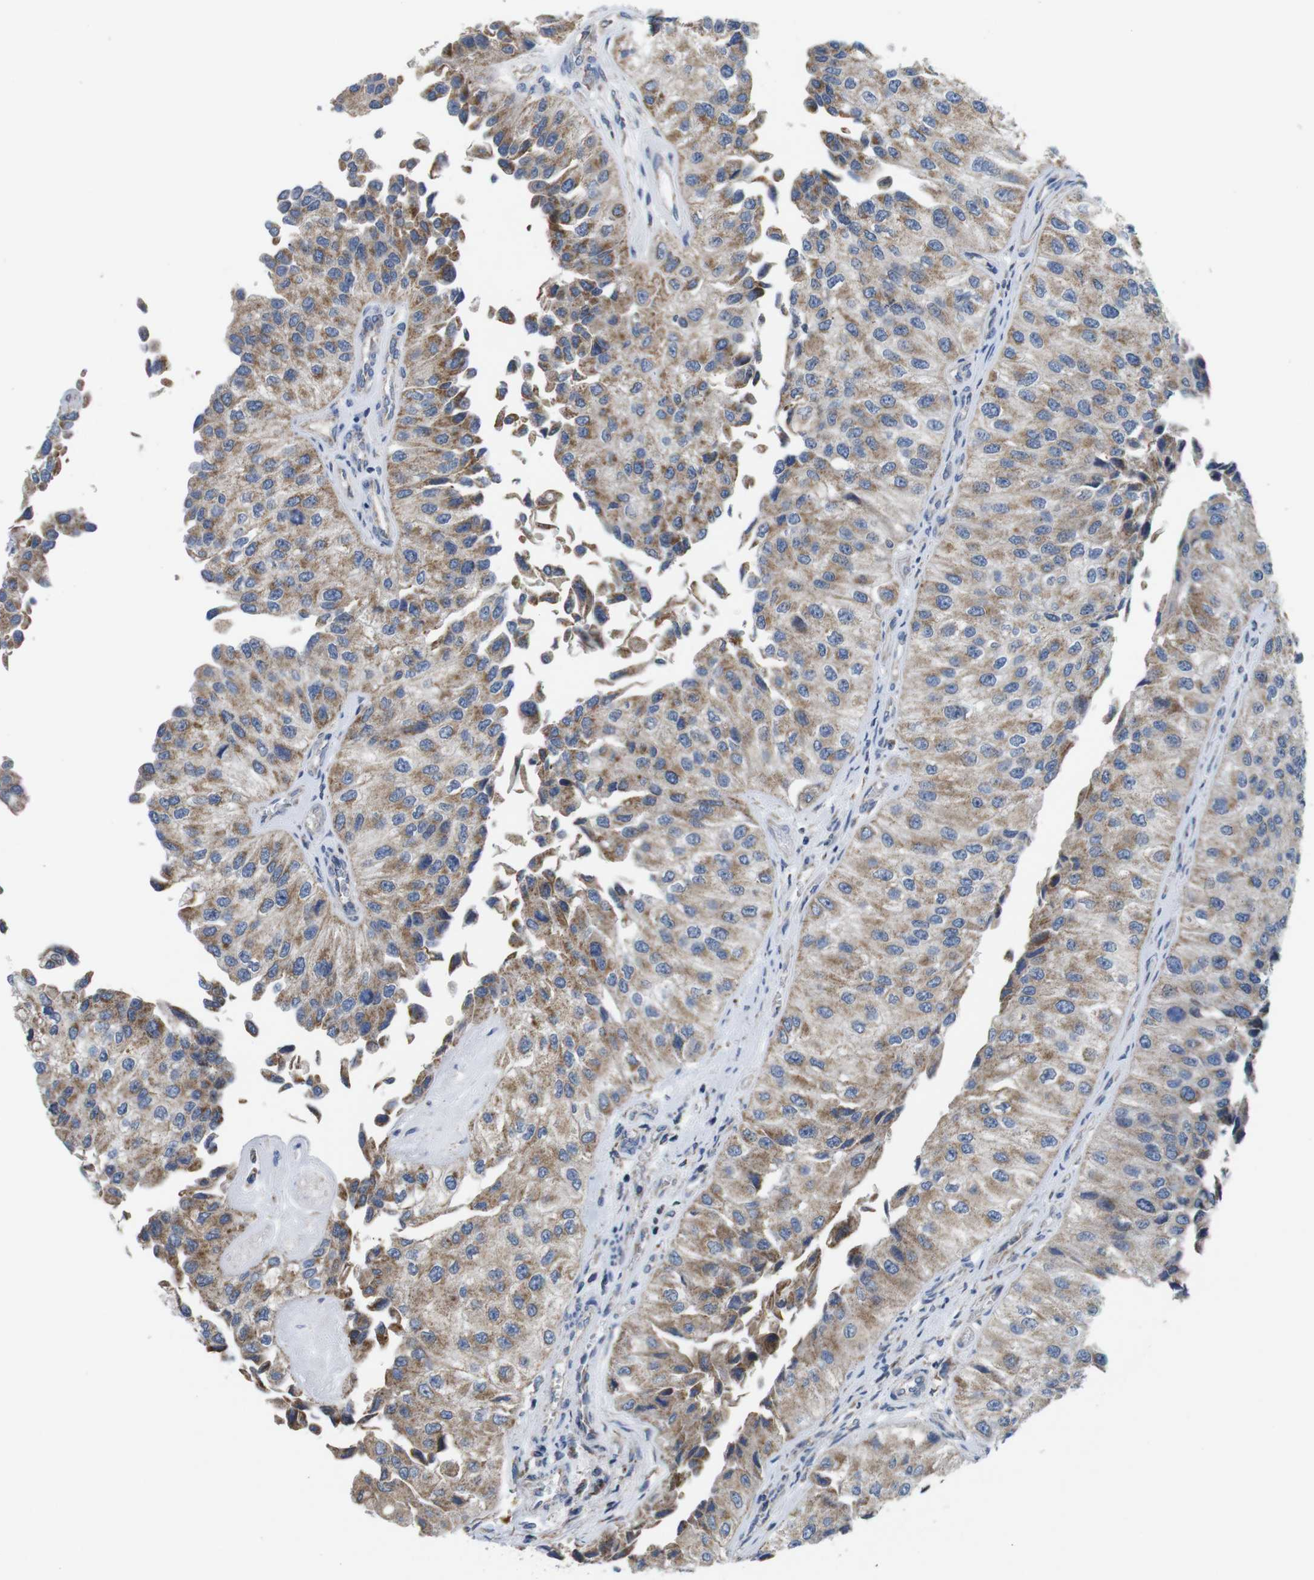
{"staining": {"intensity": "moderate", "quantity": ">75%", "location": "cytoplasmic/membranous"}, "tissue": "urothelial cancer", "cell_type": "Tumor cells", "image_type": "cancer", "snomed": [{"axis": "morphology", "description": "Urothelial carcinoma, High grade"}, {"axis": "topography", "description": "Kidney"}, {"axis": "topography", "description": "Urinary bladder"}], "caption": "DAB (3,3'-diaminobenzidine) immunohistochemical staining of high-grade urothelial carcinoma displays moderate cytoplasmic/membranous protein staining in about >75% of tumor cells.", "gene": "F2RL1", "patient": {"sex": "male", "age": 77}}